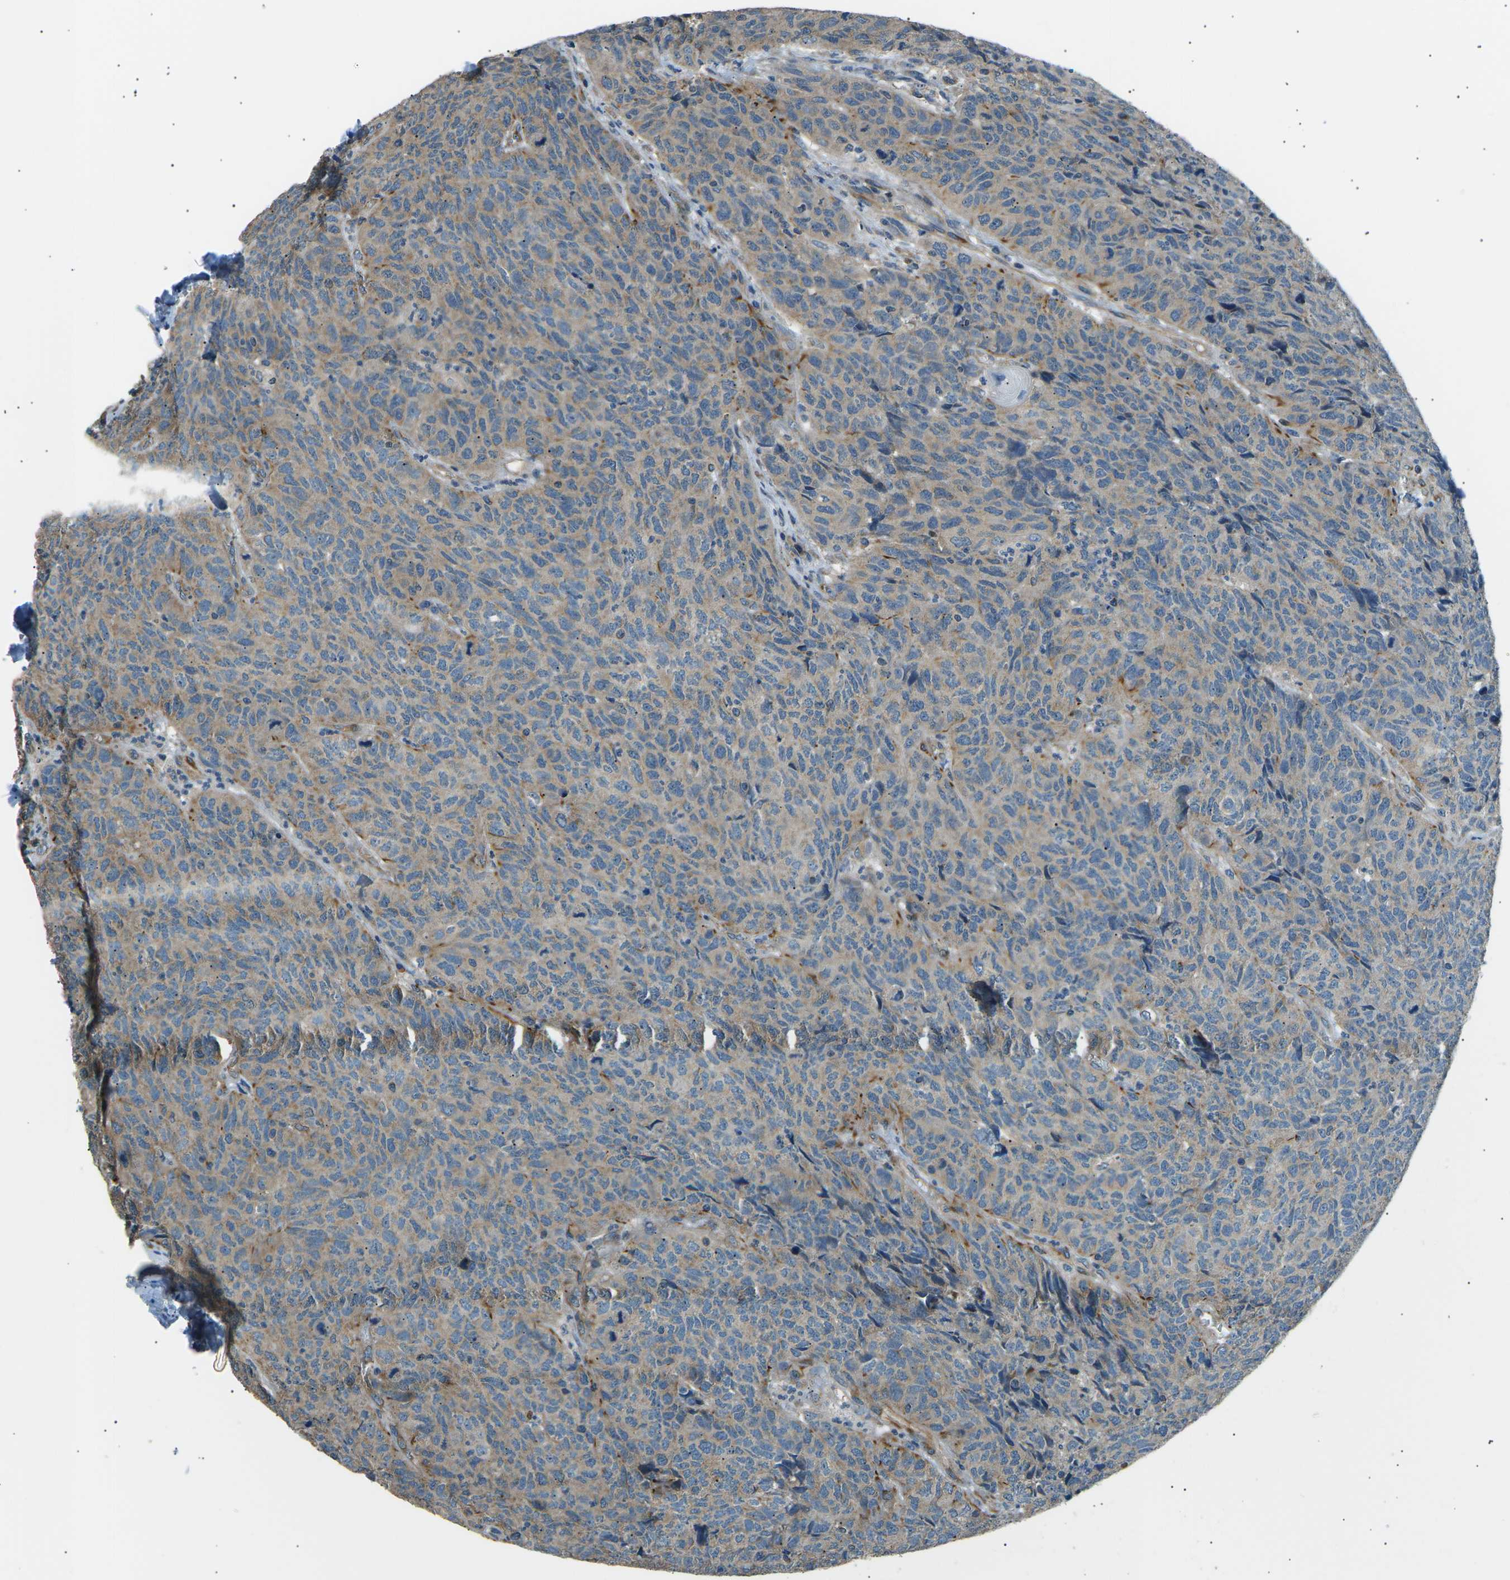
{"staining": {"intensity": "weak", "quantity": ">75%", "location": "cytoplasmic/membranous"}, "tissue": "head and neck cancer", "cell_type": "Tumor cells", "image_type": "cancer", "snomed": [{"axis": "morphology", "description": "Squamous cell carcinoma, NOS"}, {"axis": "topography", "description": "Head-Neck"}], "caption": "Immunohistochemistry photomicrograph of neoplastic tissue: human squamous cell carcinoma (head and neck) stained using immunohistochemistry (IHC) shows low levels of weak protein expression localized specifically in the cytoplasmic/membranous of tumor cells, appearing as a cytoplasmic/membranous brown color.", "gene": "SLK", "patient": {"sex": "male", "age": 66}}